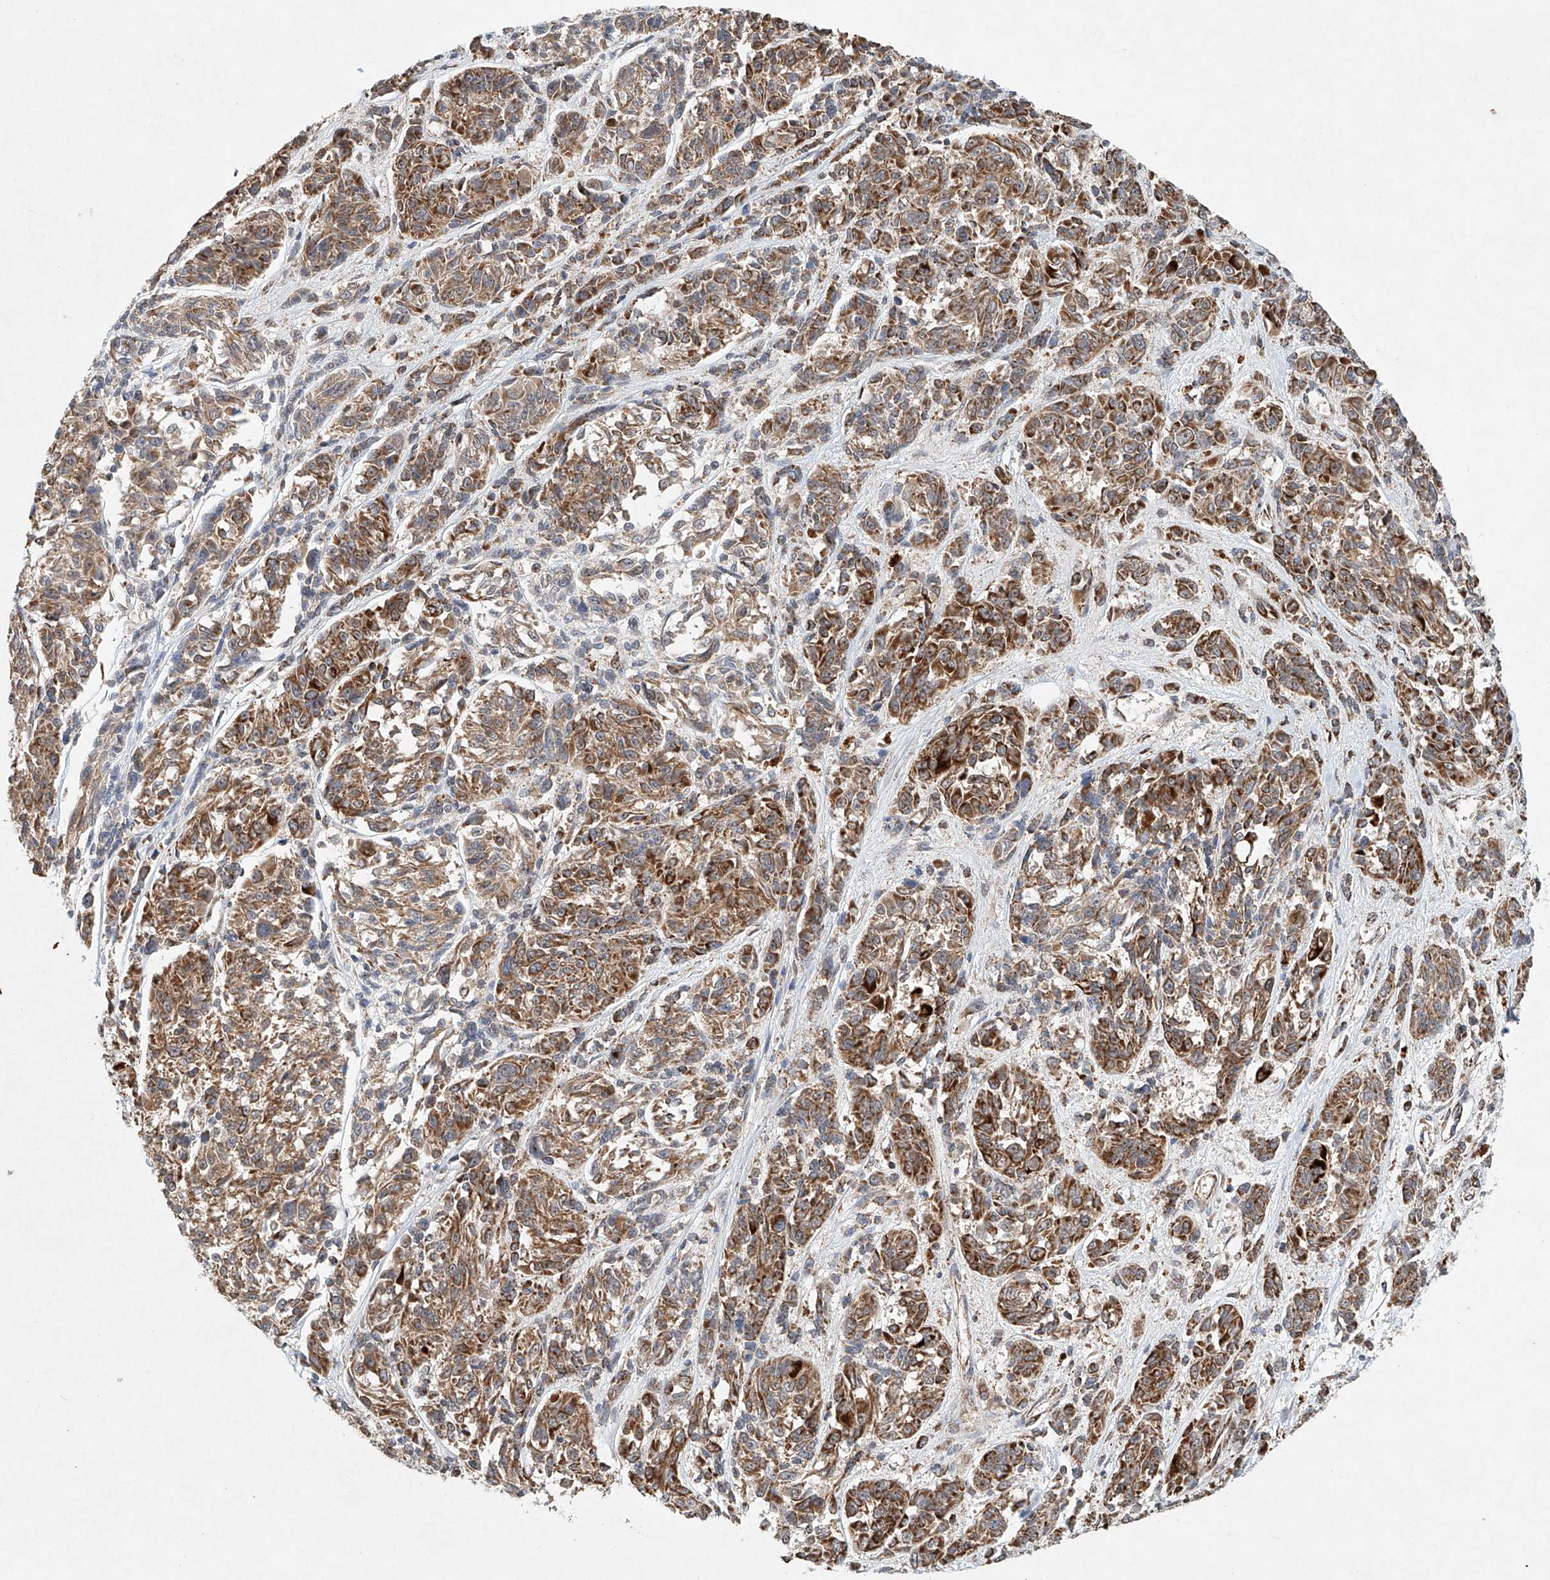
{"staining": {"intensity": "moderate", "quantity": ">75%", "location": "cytoplasmic/membranous"}, "tissue": "melanoma", "cell_type": "Tumor cells", "image_type": "cancer", "snomed": [{"axis": "morphology", "description": "Malignant melanoma, NOS"}, {"axis": "topography", "description": "Skin"}], "caption": "Malignant melanoma was stained to show a protein in brown. There is medium levels of moderate cytoplasmic/membranous positivity in about >75% of tumor cells. (DAB (3,3'-diaminobenzidine) IHC with brightfield microscopy, high magnification).", "gene": "DCAF11", "patient": {"sex": "male", "age": 53}}